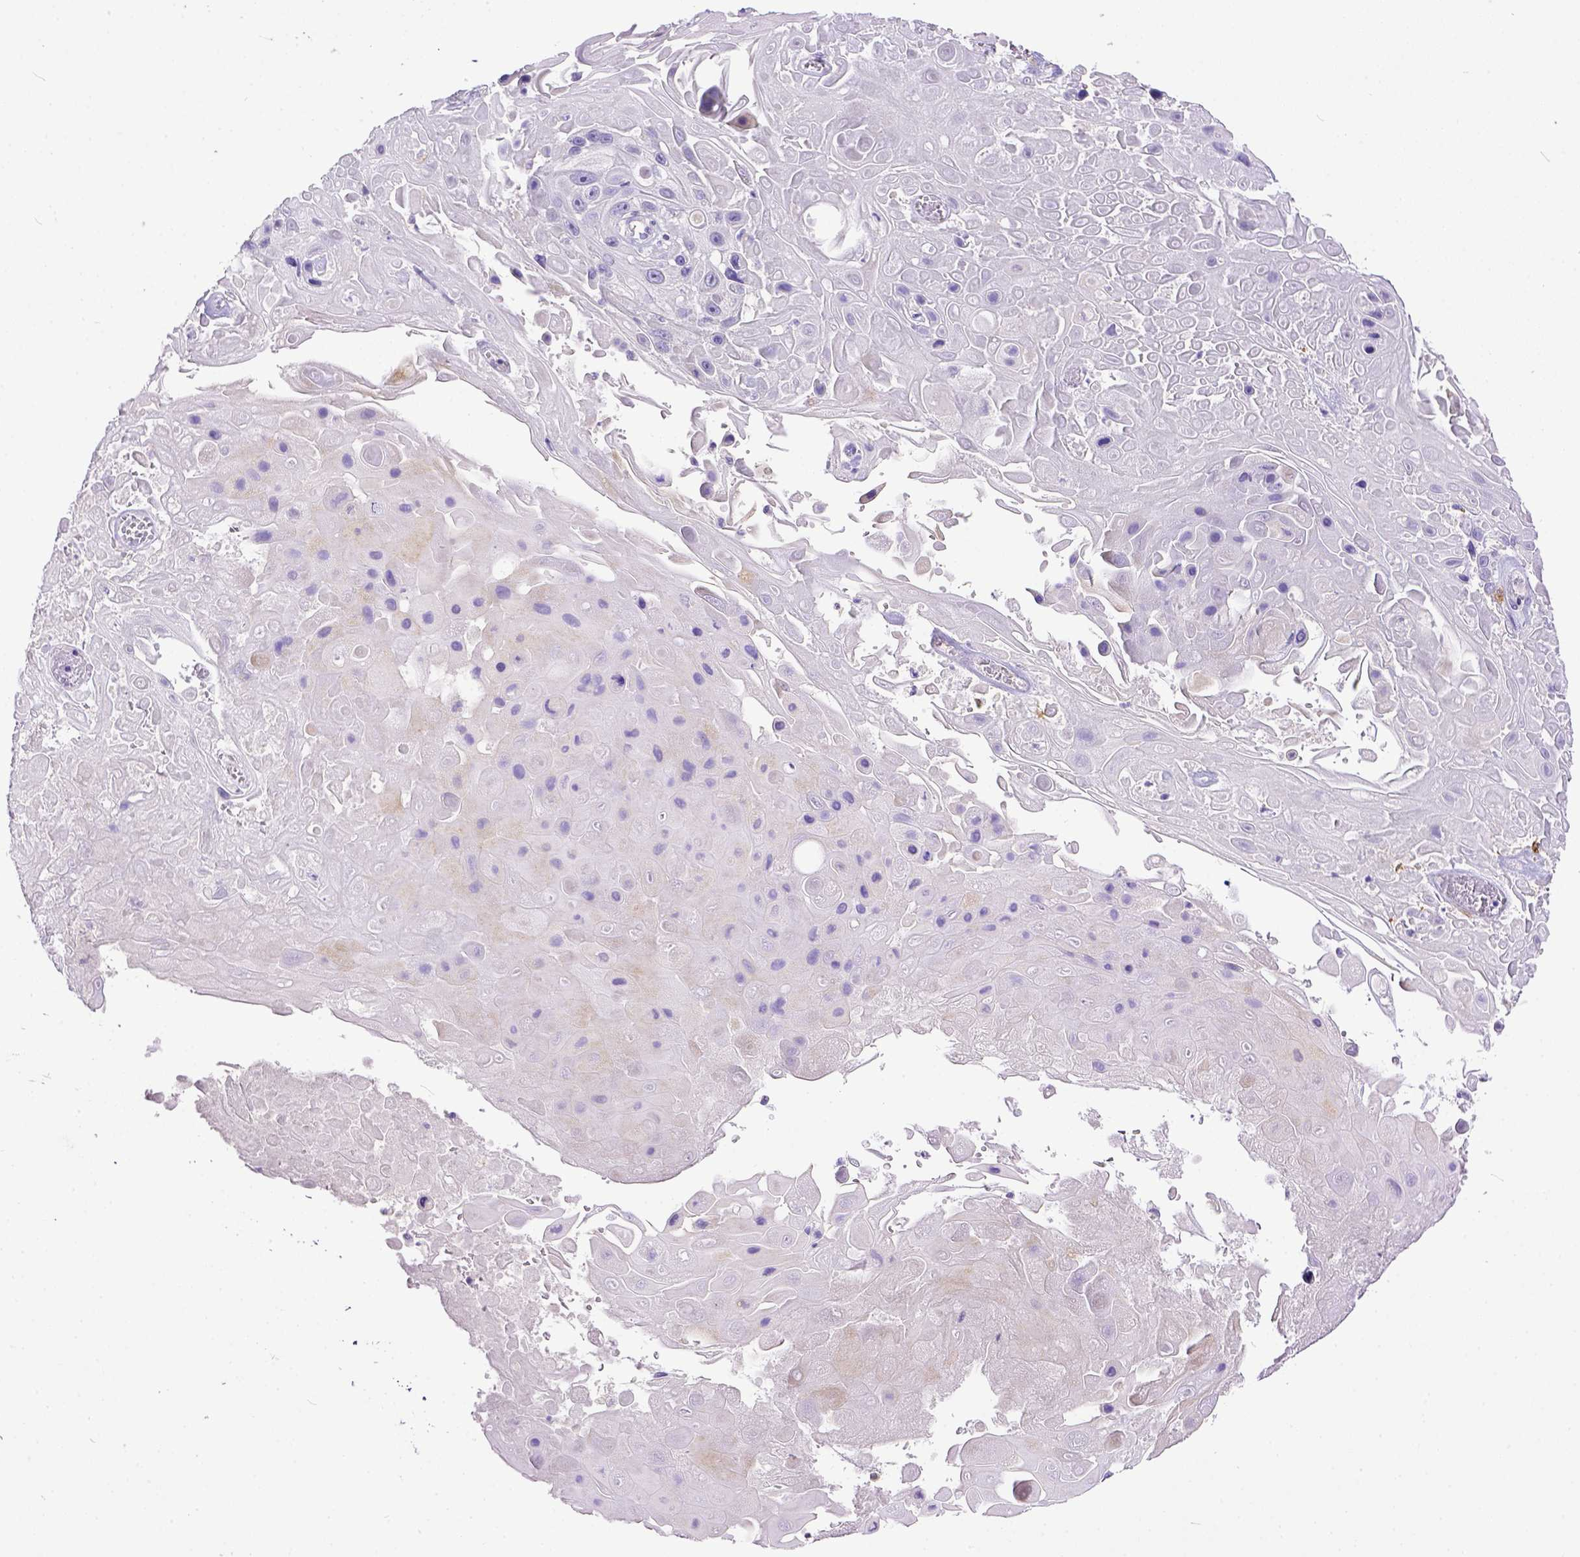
{"staining": {"intensity": "negative", "quantity": "none", "location": "none"}, "tissue": "skin cancer", "cell_type": "Tumor cells", "image_type": "cancer", "snomed": [{"axis": "morphology", "description": "Squamous cell carcinoma, NOS"}, {"axis": "topography", "description": "Skin"}], "caption": "Immunohistochemistry (IHC) micrograph of human skin cancer (squamous cell carcinoma) stained for a protein (brown), which displays no staining in tumor cells. (DAB (3,3'-diaminobenzidine) immunohistochemistry visualized using brightfield microscopy, high magnification).", "gene": "KIT", "patient": {"sex": "male", "age": 82}}